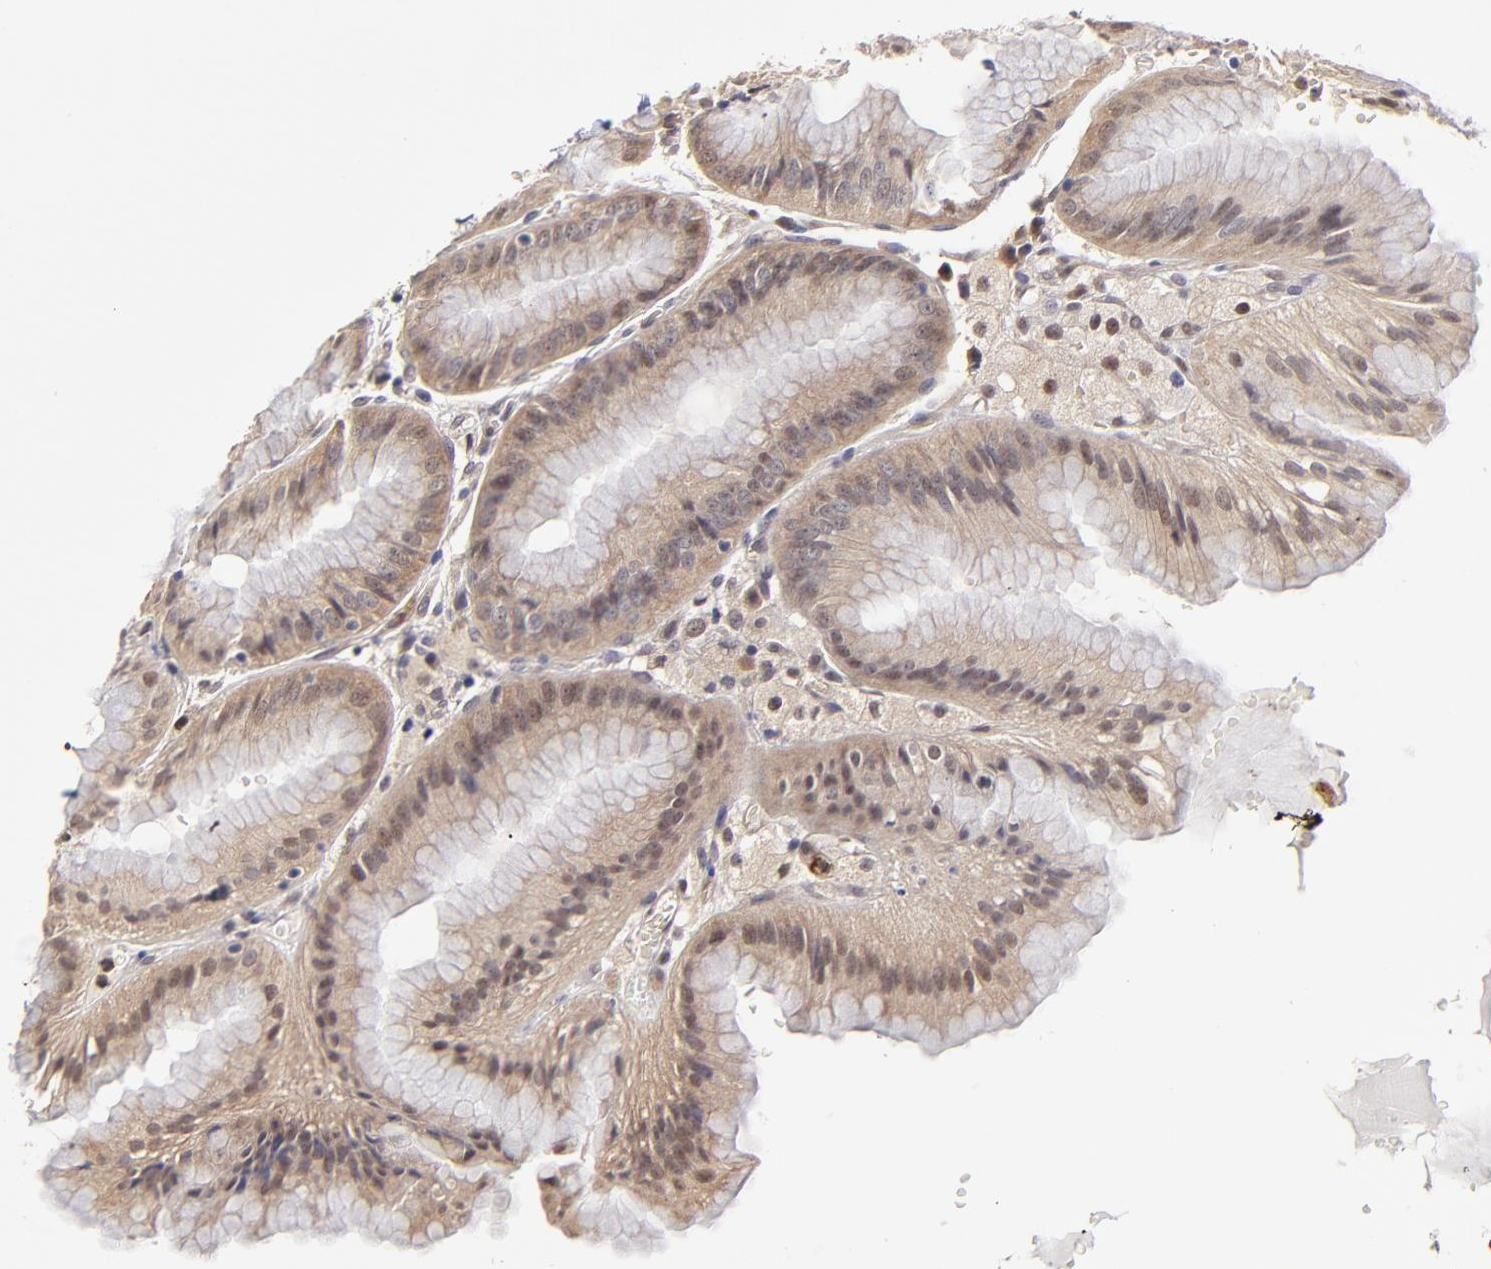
{"staining": {"intensity": "strong", "quantity": "25%-75%", "location": "cytoplasmic/membranous"}, "tissue": "stomach", "cell_type": "Glandular cells", "image_type": "normal", "snomed": [{"axis": "morphology", "description": "Normal tissue, NOS"}, {"axis": "topography", "description": "Stomach, lower"}], "caption": "Stomach stained with a brown dye demonstrates strong cytoplasmic/membranous positive positivity in approximately 25%-75% of glandular cells.", "gene": "ZNF10", "patient": {"sex": "male", "age": 71}}